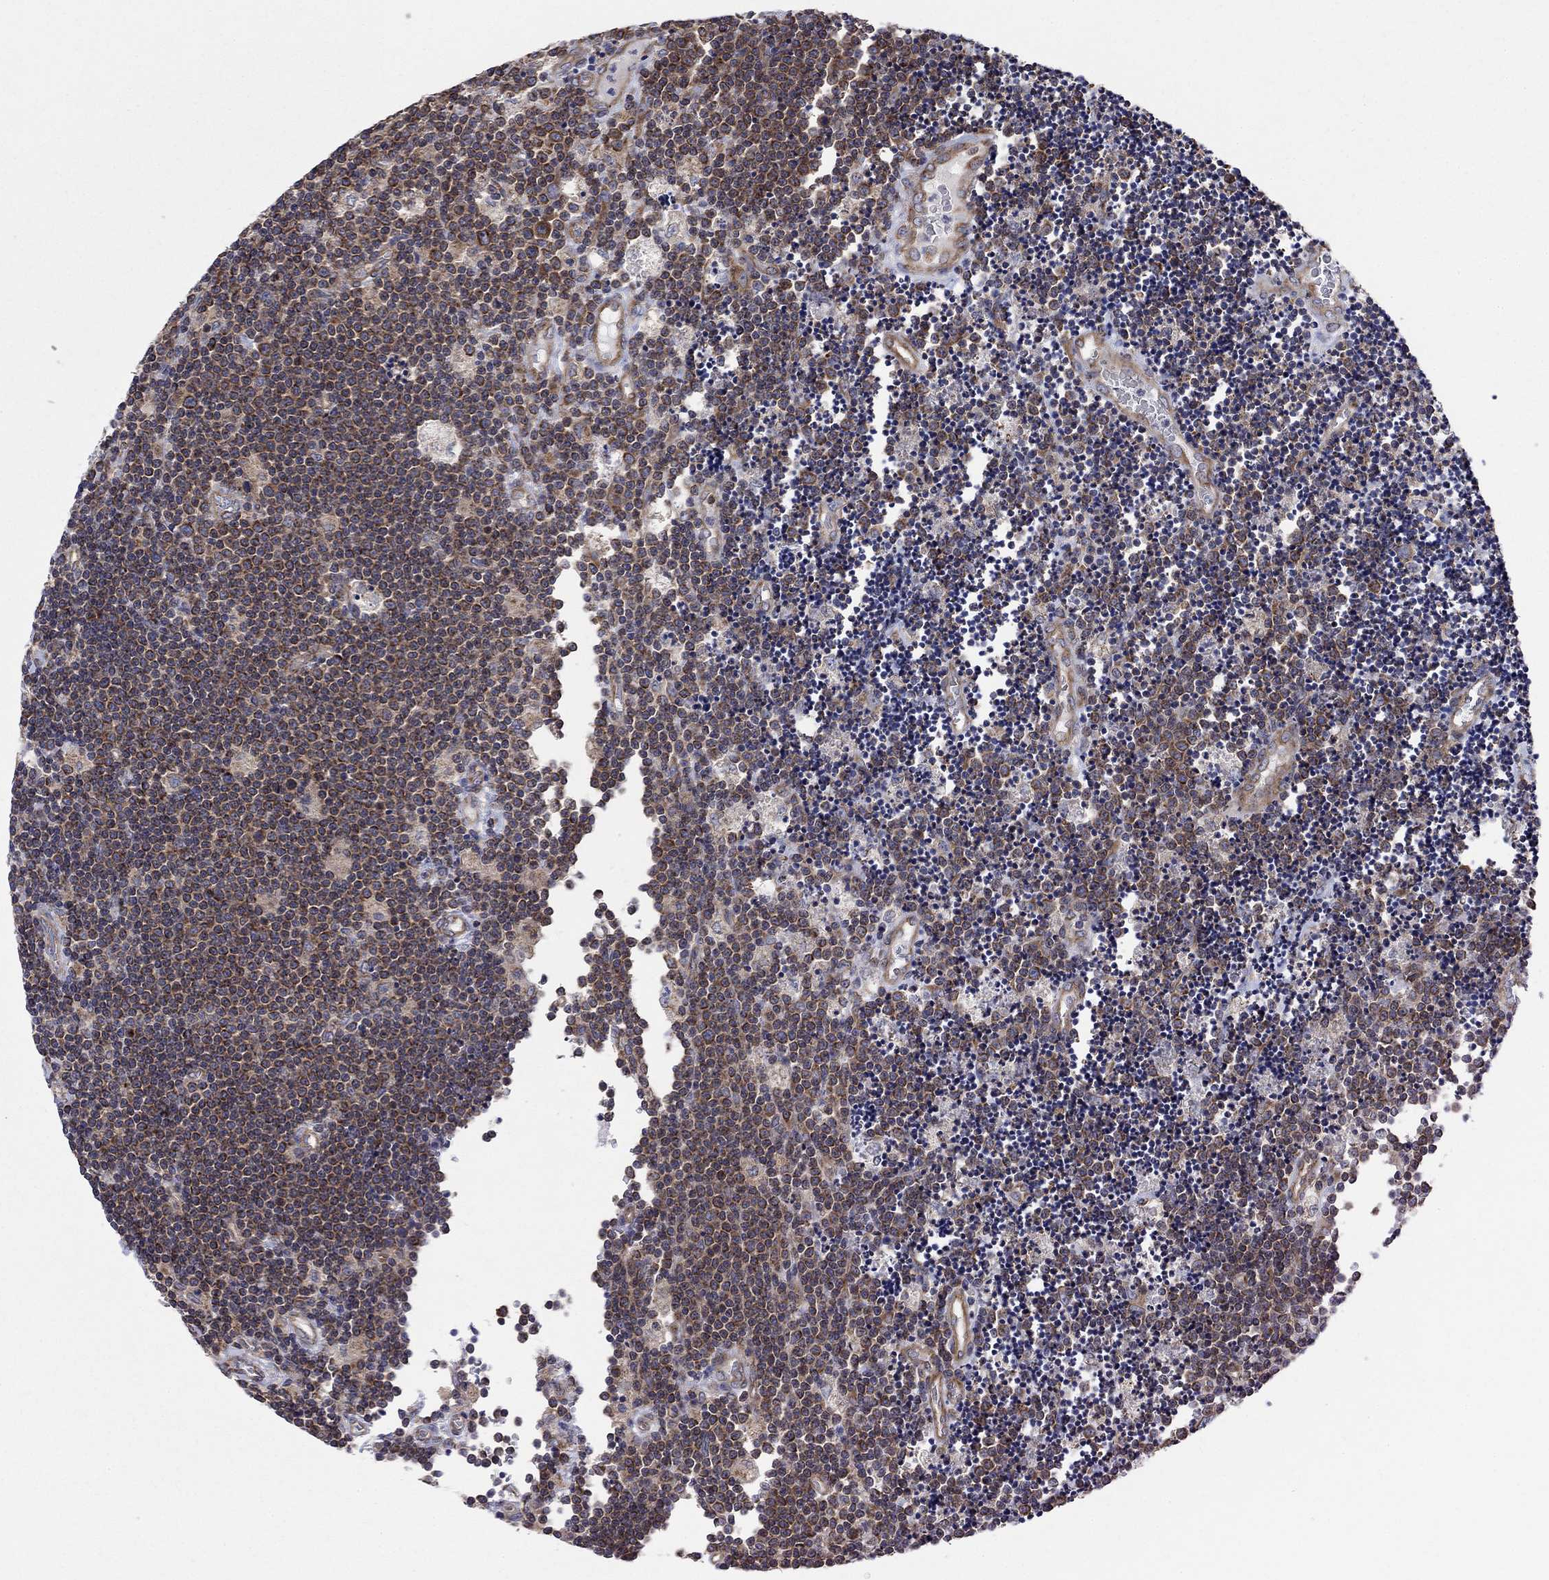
{"staining": {"intensity": "moderate", "quantity": "25%-75%", "location": "cytoplasmic/membranous"}, "tissue": "lymphoma", "cell_type": "Tumor cells", "image_type": "cancer", "snomed": [{"axis": "morphology", "description": "Malignant lymphoma, non-Hodgkin's type, Low grade"}, {"axis": "topography", "description": "Brain"}], "caption": "Protein expression analysis of human malignant lymphoma, non-Hodgkin's type (low-grade) reveals moderate cytoplasmic/membranous expression in about 25%-75% of tumor cells. Using DAB (brown) and hematoxylin (blue) stains, captured at high magnification using brightfield microscopy.", "gene": "RPLP0", "patient": {"sex": "female", "age": 66}}